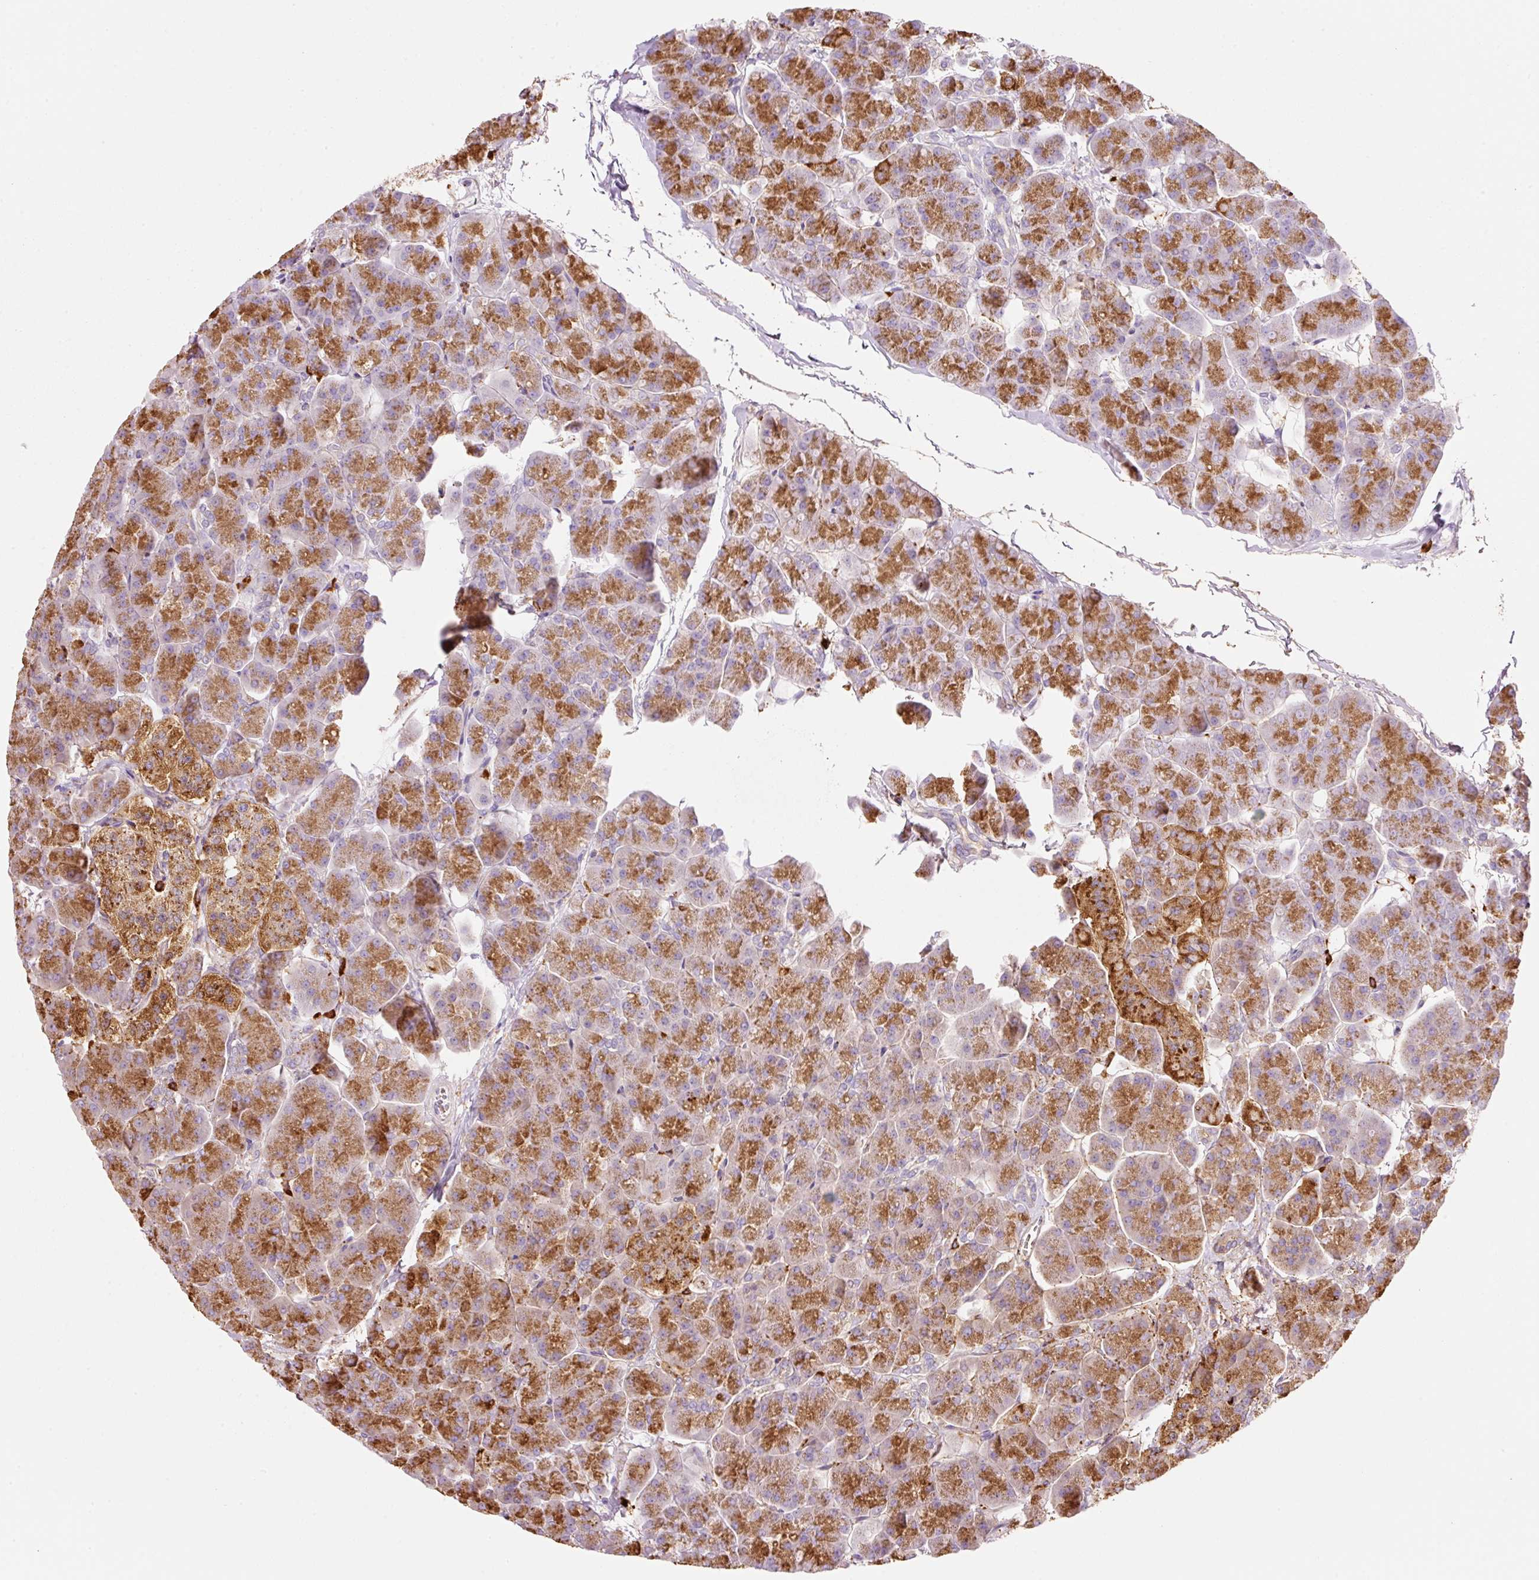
{"staining": {"intensity": "strong", "quantity": "25%-75%", "location": "cytoplasmic/membranous"}, "tissue": "pancreas", "cell_type": "Exocrine glandular cells", "image_type": "normal", "snomed": [{"axis": "morphology", "description": "Normal tissue, NOS"}, {"axis": "topography", "description": "Pancreas"}, {"axis": "topography", "description": "Peripheral nerve tissue"}], "caption": "Immunohistochemical staining of normal human pancreas exhibits strong cytoplasmic/membranous protein positivity in about 25%-75% of exocrine glandular cells. Immunohistochemistry (ihc) stains the protein in brown and the nuclei are stained blue.", "gene": "TMC8", "patient": {"sex": "male", "age": 54}}